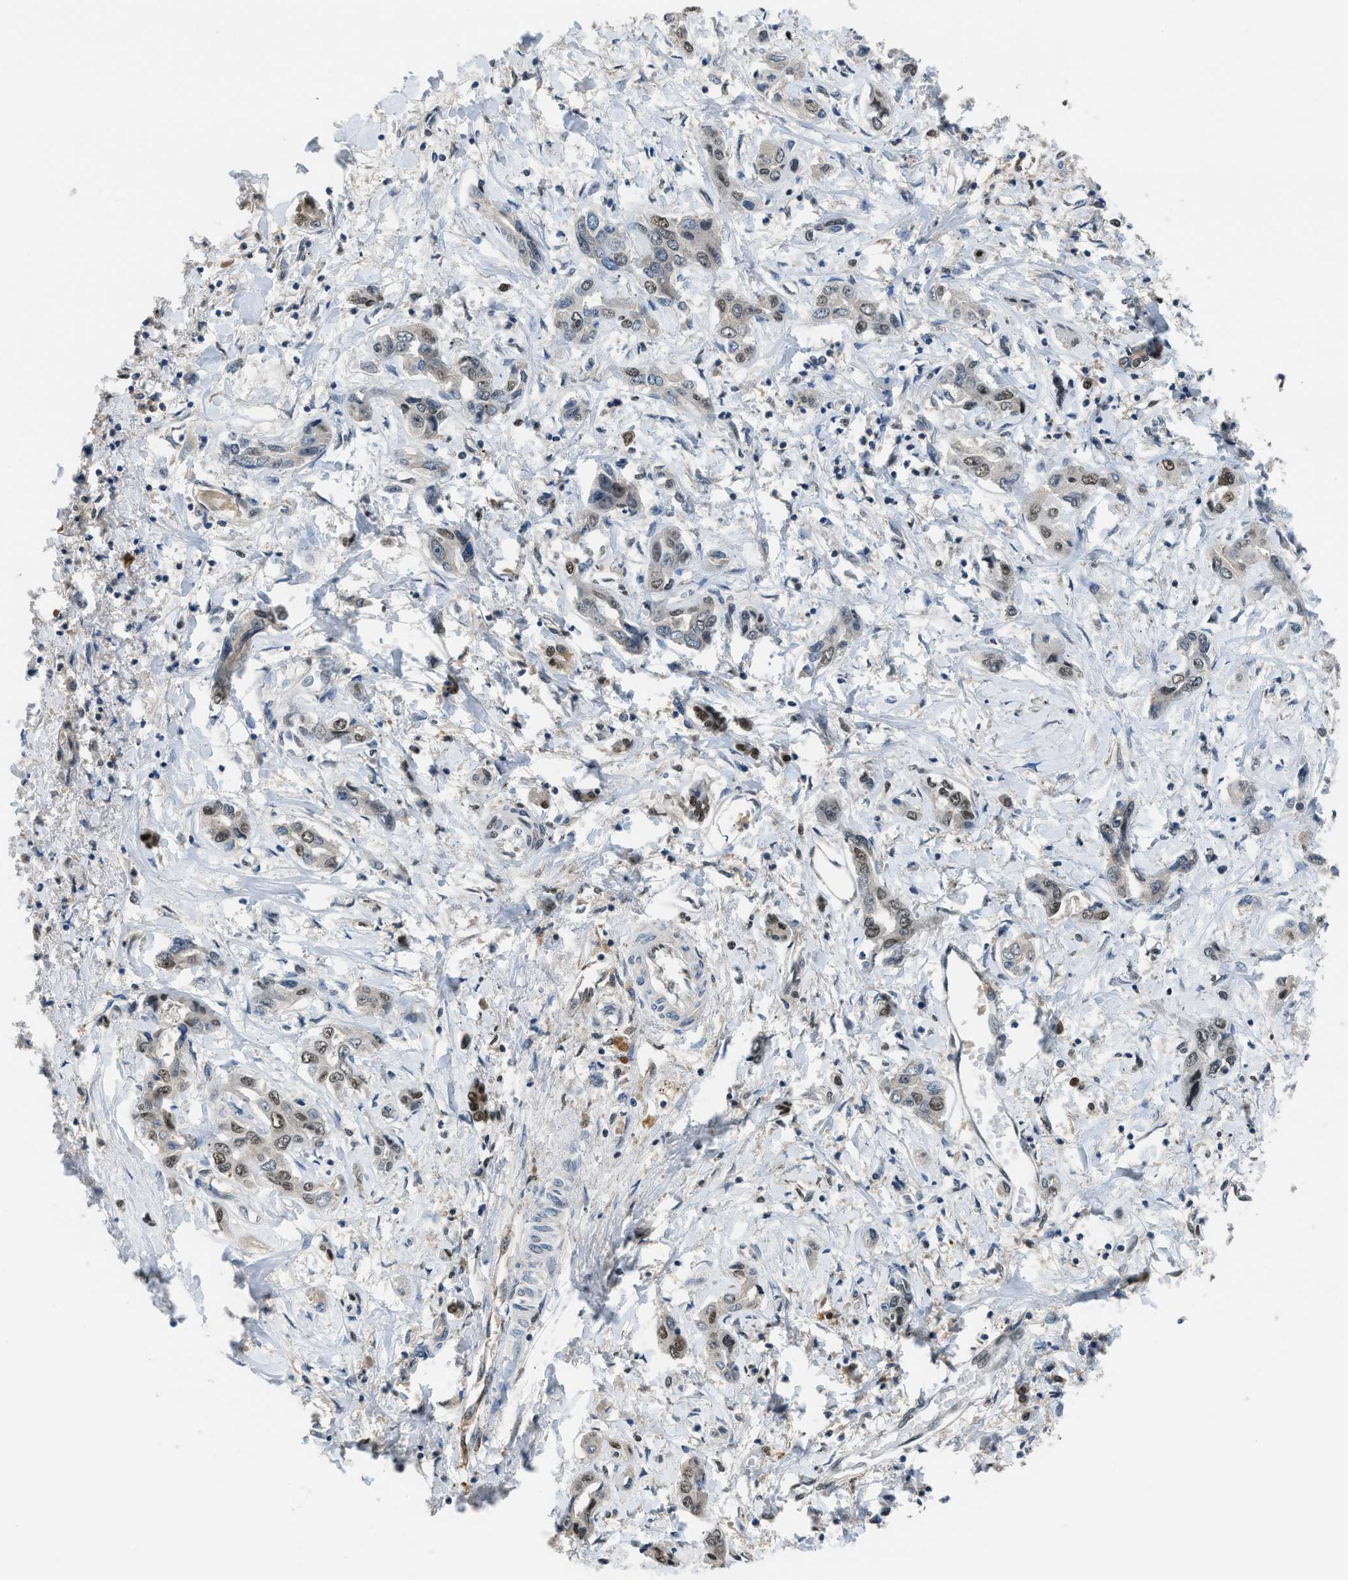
{"staining": {"intensity": "moderate", "quantity": "<25%", "location": "nuclear"}, "tissue": "liver cancer", "cell_type": "Tumor cells", "image_type": "cancer", "snomed": [{"axis": "morphology", "description": "Cholangiocarcinoma"}, {"axis": "topography", "description": "Liver"}], "caption": "Human liver cancer (cholangiocarcinoma) stained with a protein marker reveals moderate staining in tumor cells.", "gene": "ALX1", "patient": {"sex": "female", "age": 38}}